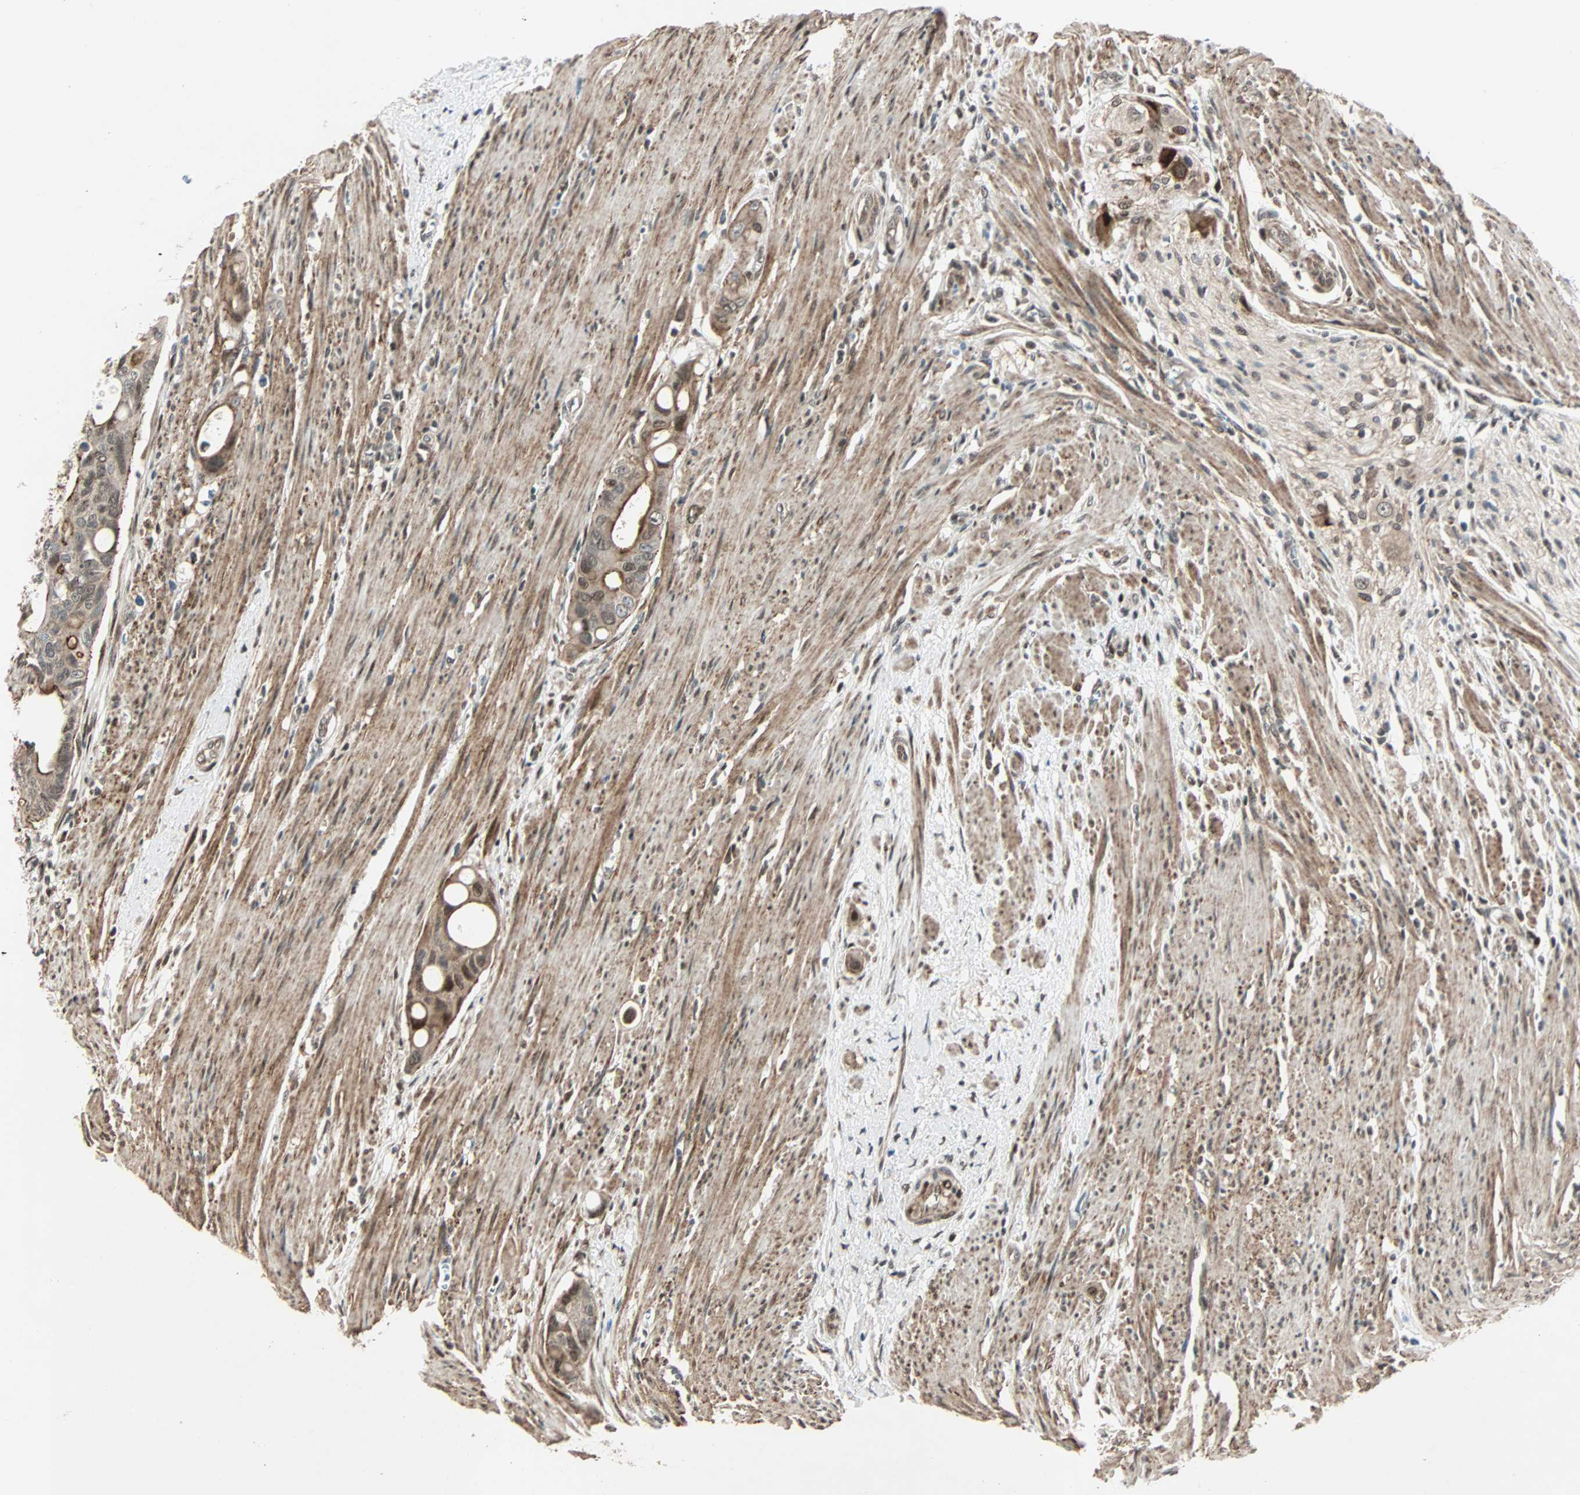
{"staining": {"intensity": "moderate", "quantity": "25%-75%", "location": "cytoplasmic/membranous,nuclear"}, "tissue": "colorectal cancer", "cell_type": "Tumor cells", "image_type": "cancer", "snomed": [{"axis": "morphology", "description": "Adenocarcinoma, NOS"}, {"axis": "topography", "description": "Colon"}], "caption": "The immunohistochemical stain highlights moderate cytoplasmic/membranous and nuclear positivity in tumor cells of colorectal adenocarcinoma tissue. The staining was performed using DAB, with brown indicating positive protein expression. Nuclei are stained blue with hematoxylin.", "gene": "CBX4", "patient": {"sex": "female", "age": 57}}